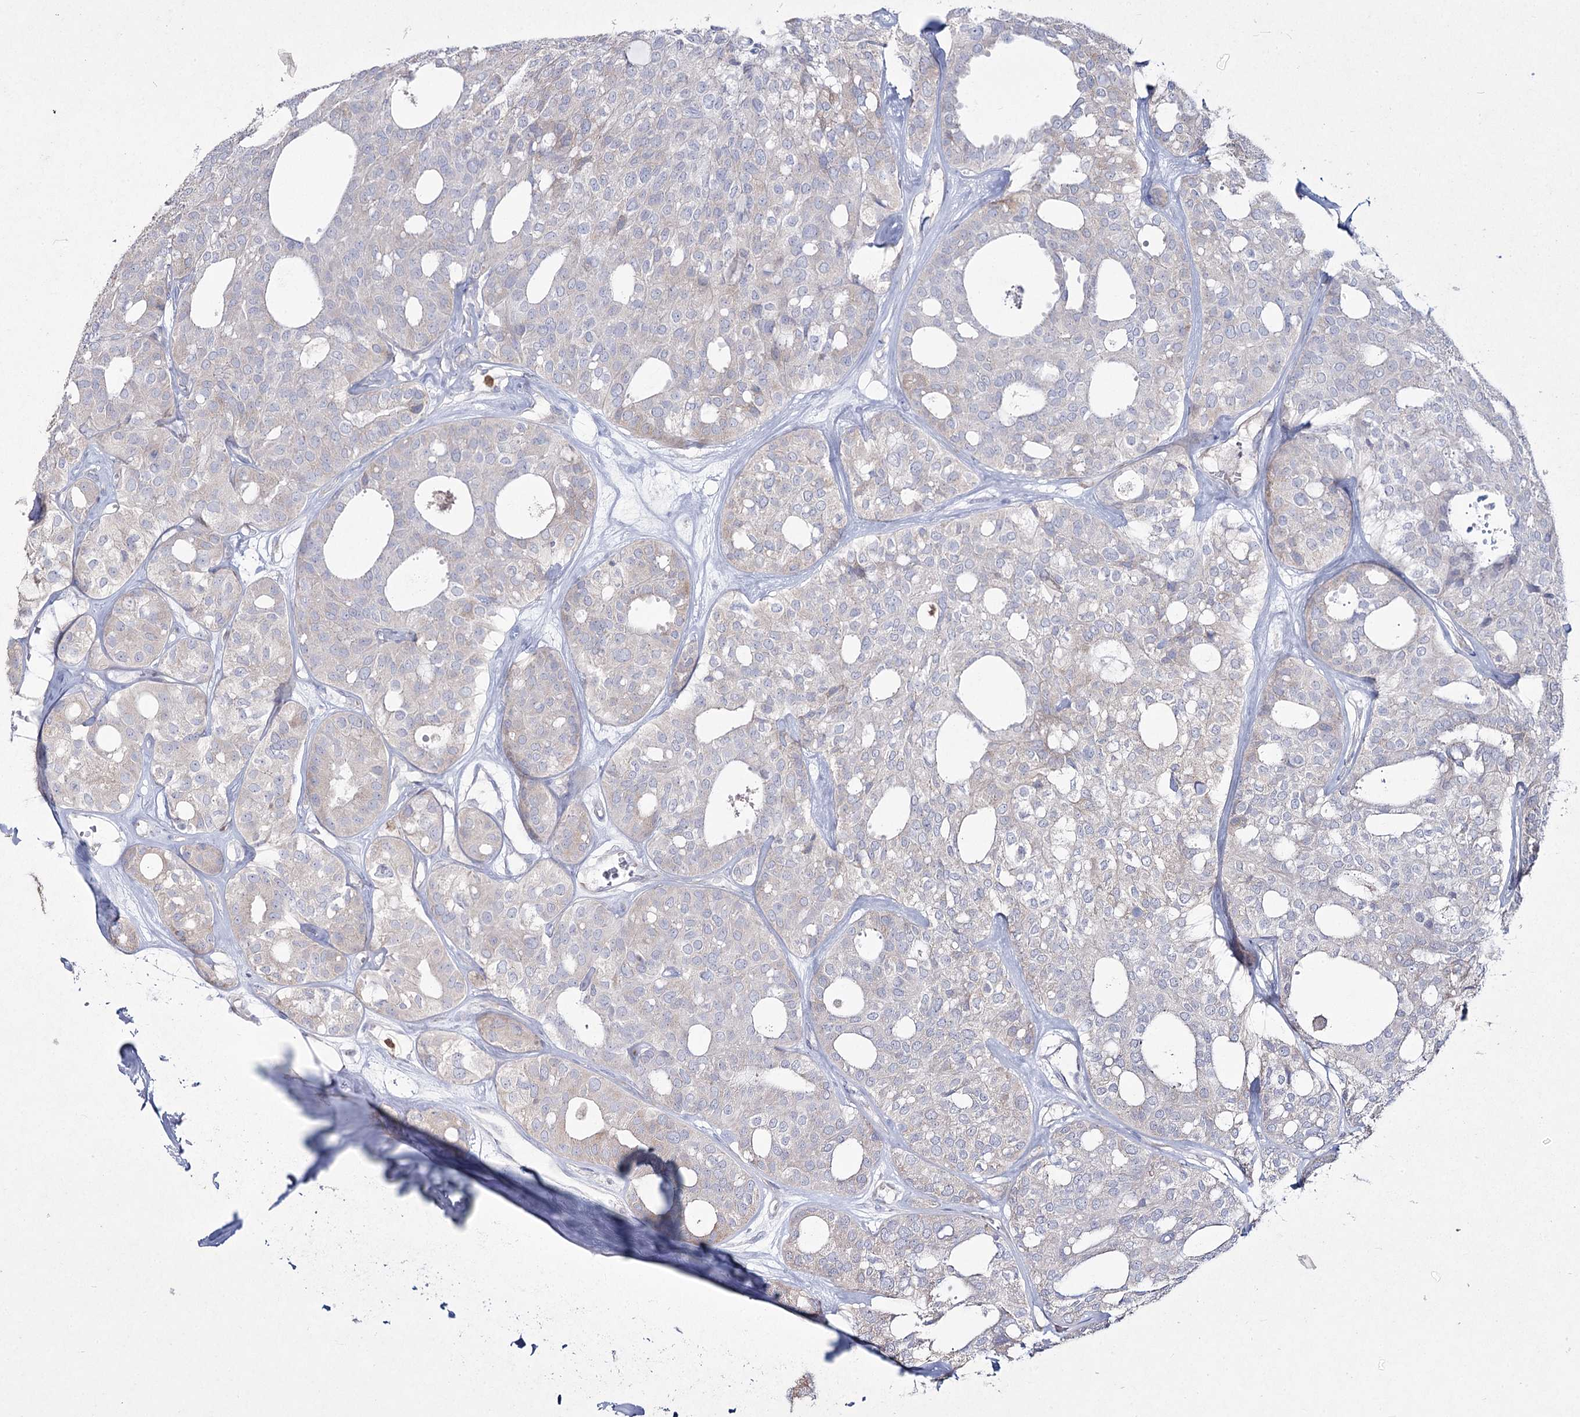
{"staining": {"intensity": "negative", "quantity": "none", "location": "none"}, "tissue": "thyroid cancer", "cell_type": "Tumor cells", "image_type": "cancer", "snomed": [{"axis": "morphology", "description": "Follicular adenoma carcinoma, NOS"}, {"axis": "topography", "description": "Thyroid gland"}], "caption": "DAB (3,3'-diaminobenzidine) immunohistochemical staining of thyroid cancer demonstrates no significant staining in tumor cells.", "gene": "NIPAL4", "patient": {"sex": "male", "age": 75}}